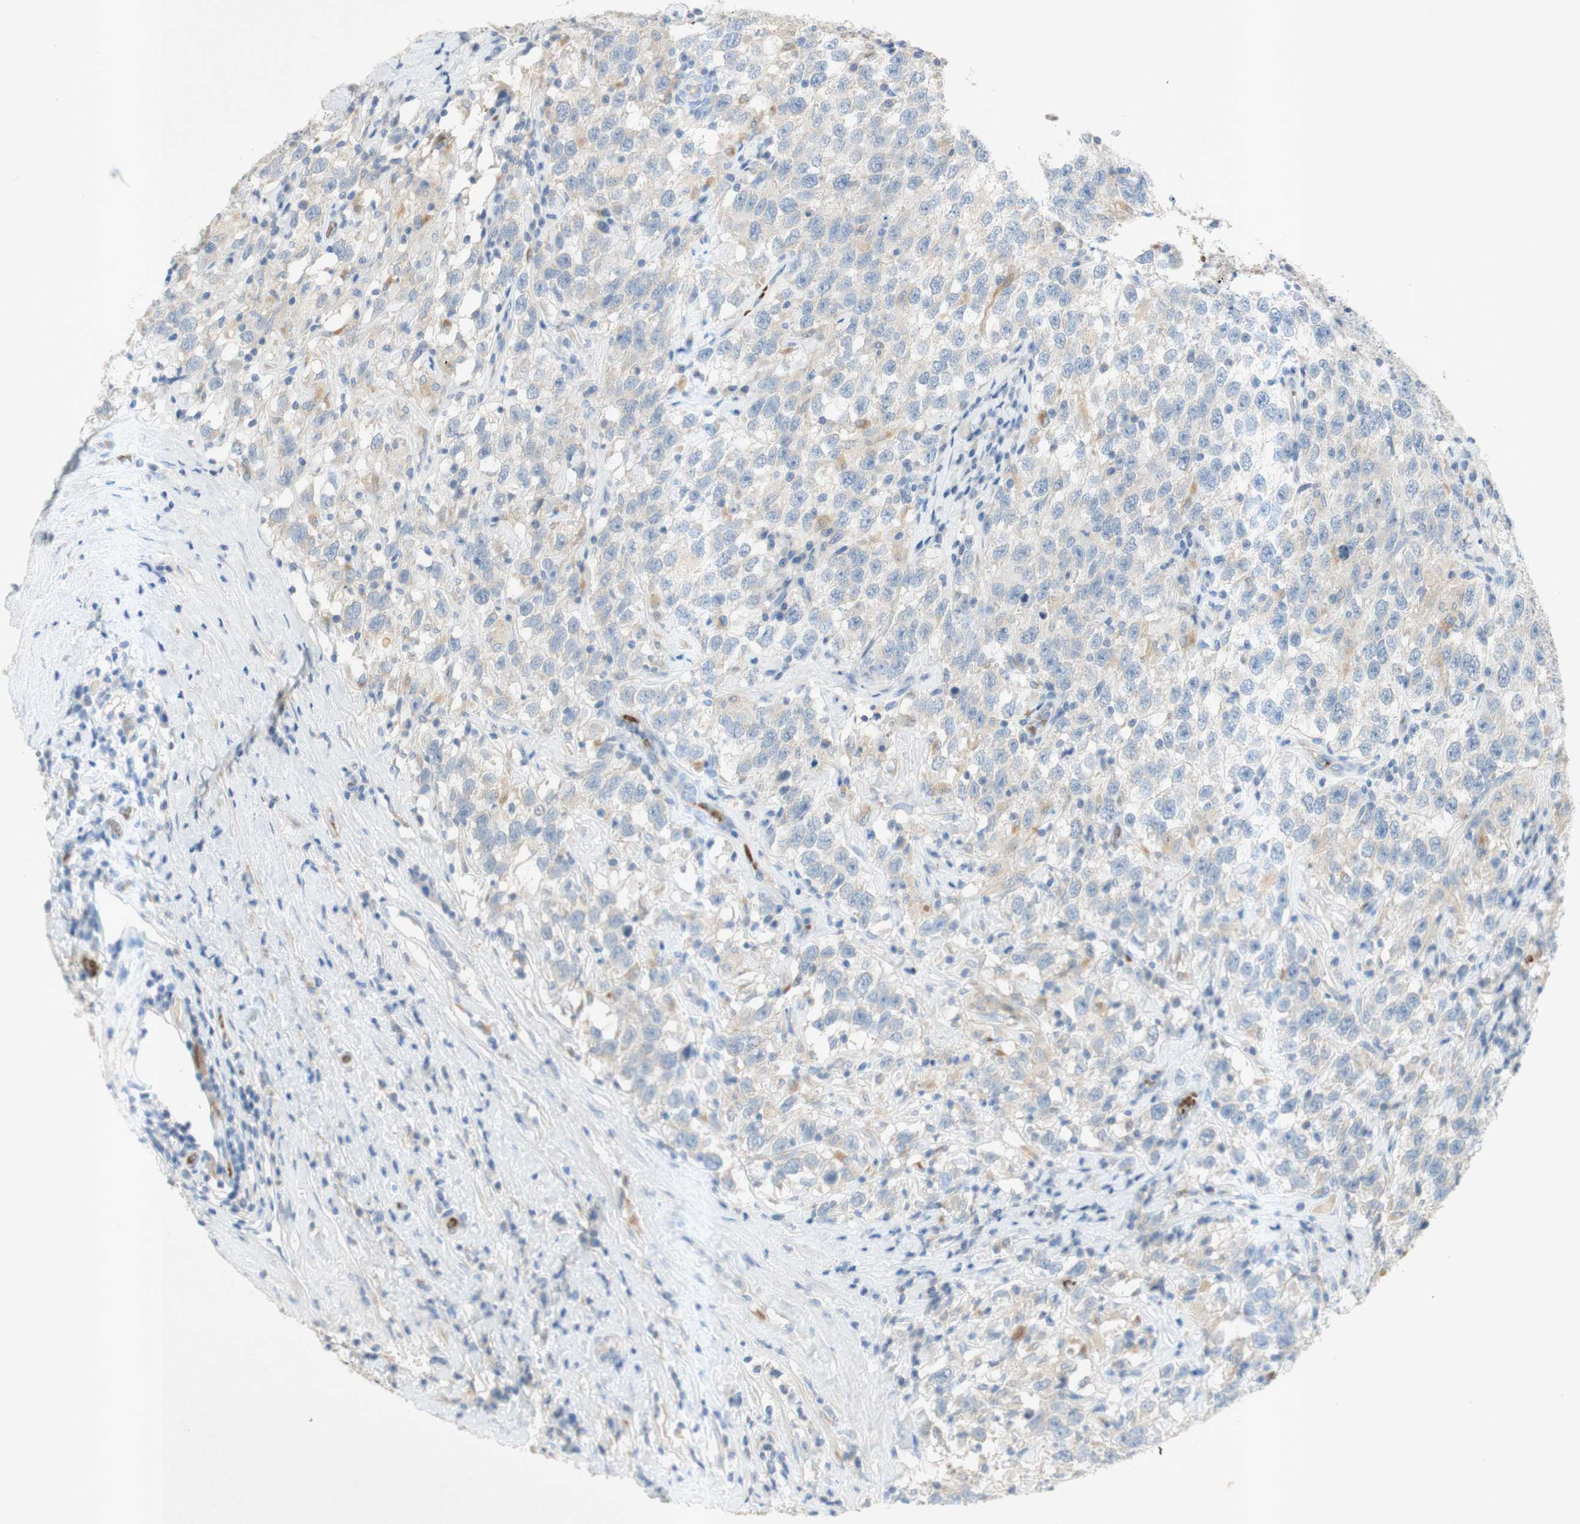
{"staining": {"intensity": "negative", "quantity": "none", "location": "none"}, "tissue": "testis cancer", "cell_type": "Tumor cells", "image_type": "cancer", "snomed": [{"axis": "morphology", "description": "Seminoma, NOS"}, {"axis": "topography", "description": "Testis"}], "caption": "A high-resolution histopathology image shows immunohistochemistry (IHC) staining of testis cancer (seminoma), which shows no significant positivity in tumor cells.", "gene": "EPO", "patient": {"sex": "male", "age": 41}}